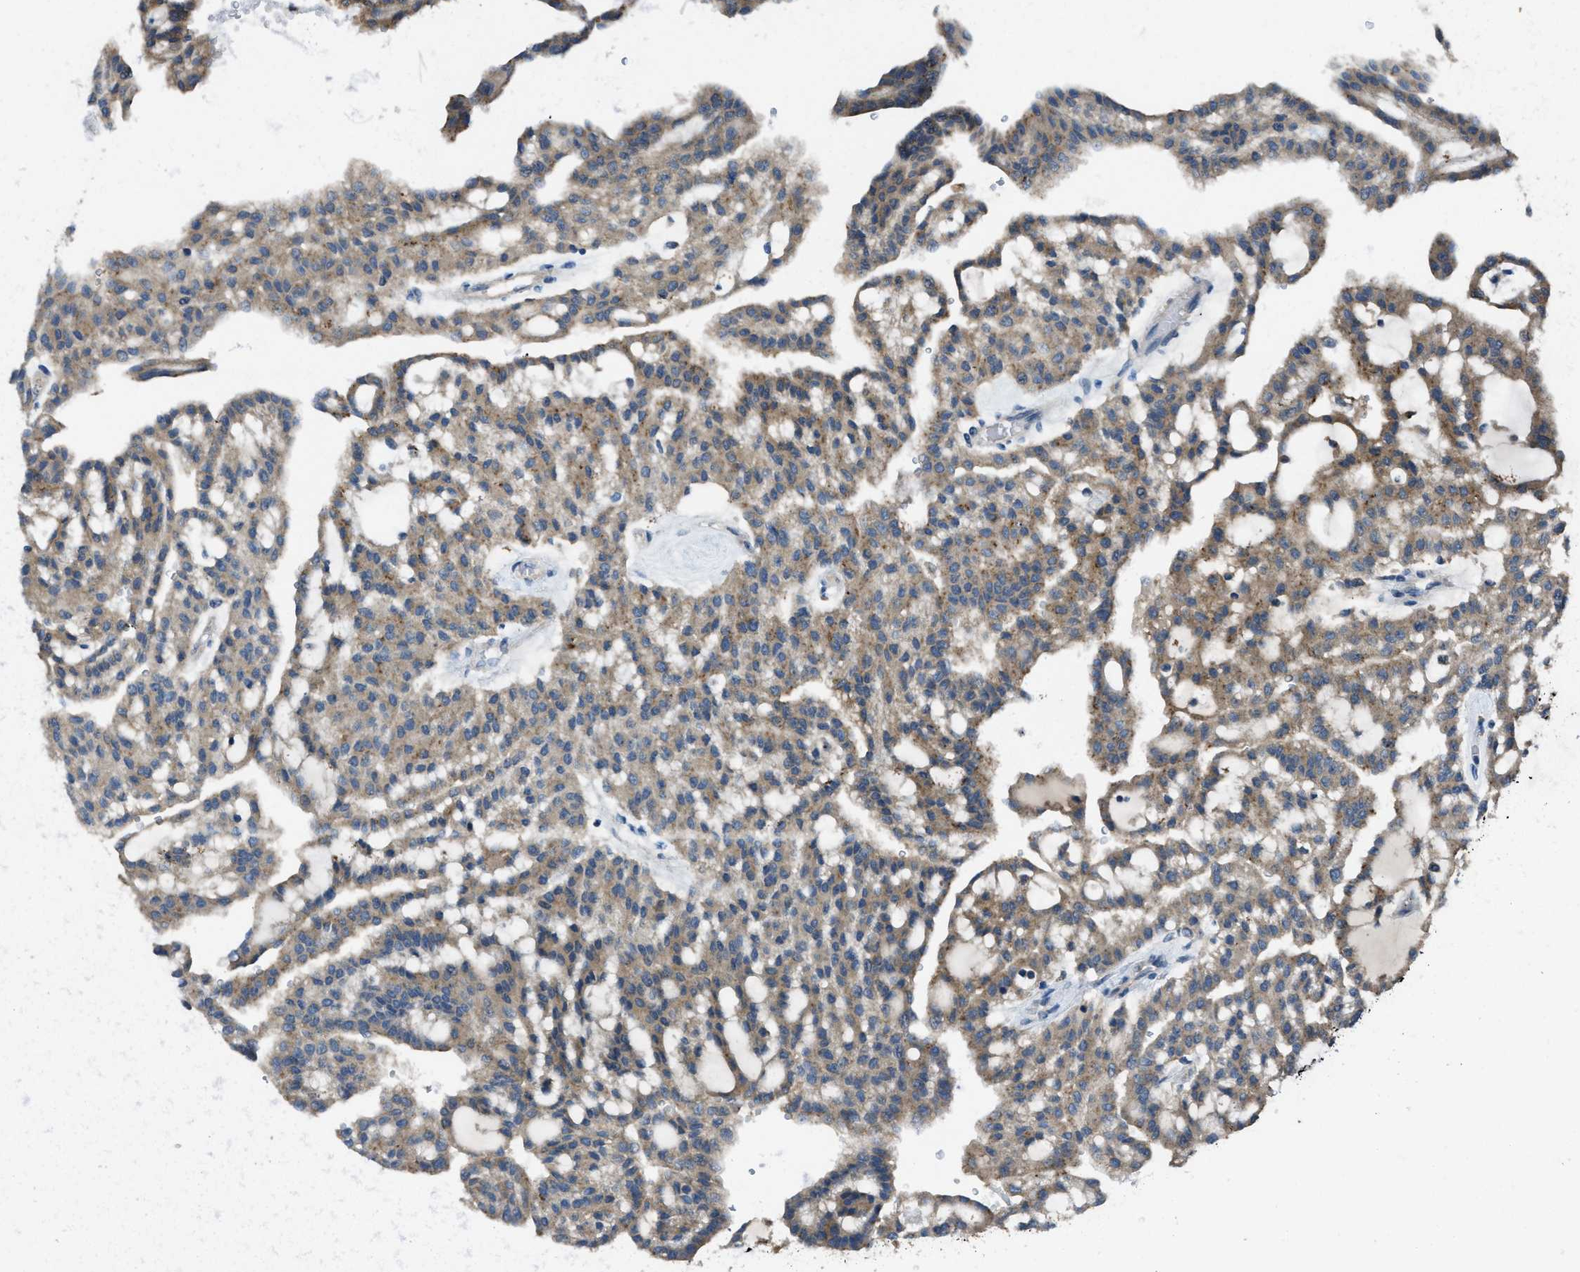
{"staining": {"intensity": "weak", "quantity": ">75%", "location": "cytoplasmic/membranous"}, "tissue": "renal cancer", "cell_type": "Tumor cells", "image_type": "cancer", "snomed": [{"axis": "morphology", "description": "Adenocarcinoma, NOS"}, {"axis": "topography", "description": "Kidney"}], "caption": "Immunohistochemical staining of renal cancer (adenocarcinoma) displays weak cytoplasmic/membranous protein staining in about >75% of tumor cells.", "gene": "MAP3K20", "patient": {"sex": "male", "age": 63}}